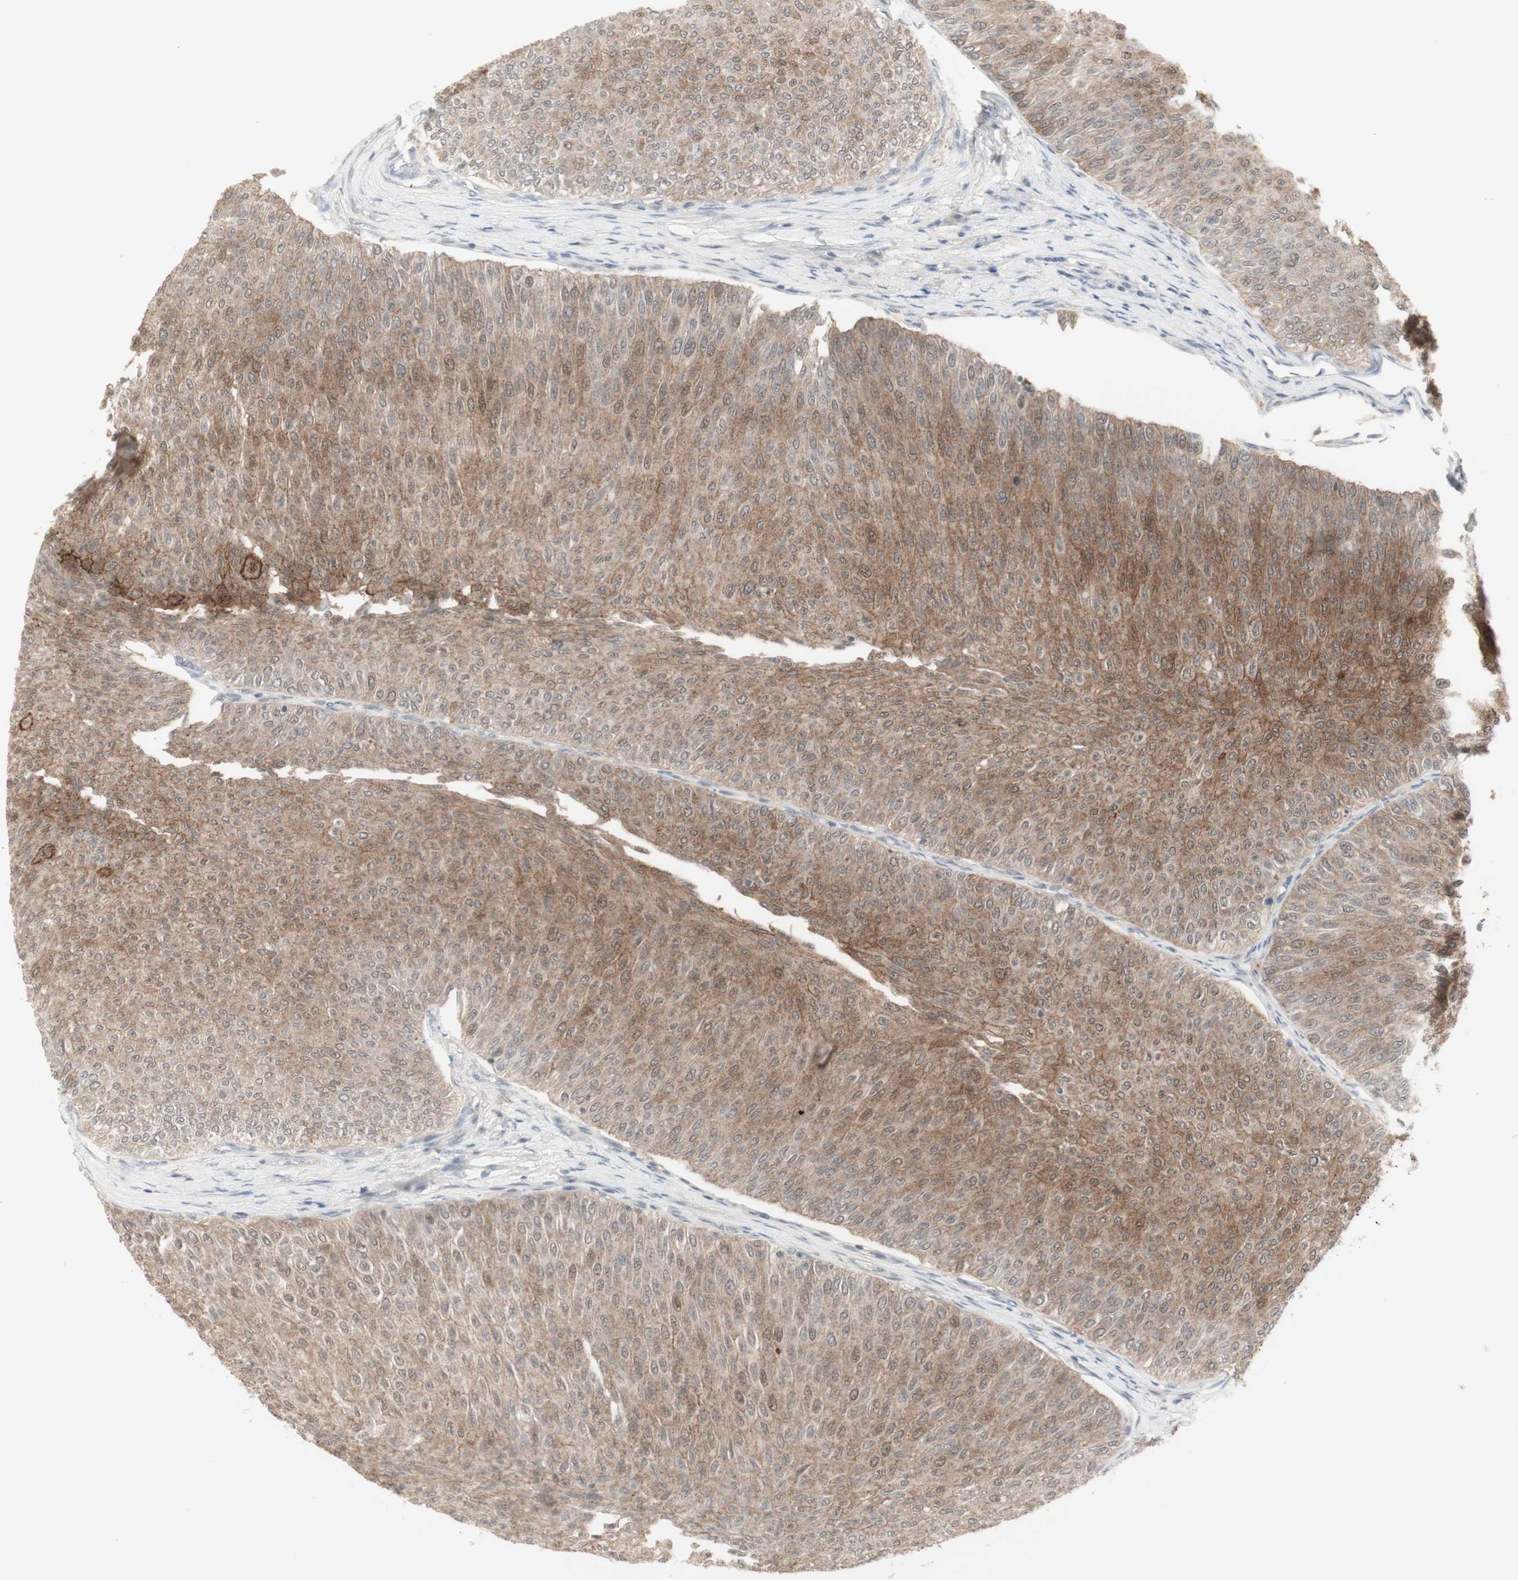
{"staining": {"intensity": "moderate", "quantity": ">75%", "location": "cytoplasmic/membranous"}, "tissue": "urothelial cancer", "cell_type": "Tumor cells", "image_type": "cancer", "snomed": [{"axis": "morphology", "description": "Urothelial carcinoma, Low grade"}, {"axis": "topography", "description": "Urinary bladder"}], "caption": "Low-grade urothelial carcinoma tissue displays moderate cytoplasmic/membranous positivity in approximately >75% of tumor cells", "gene": "C1orf116", "patient": {"sex": "male", "age": 78}}